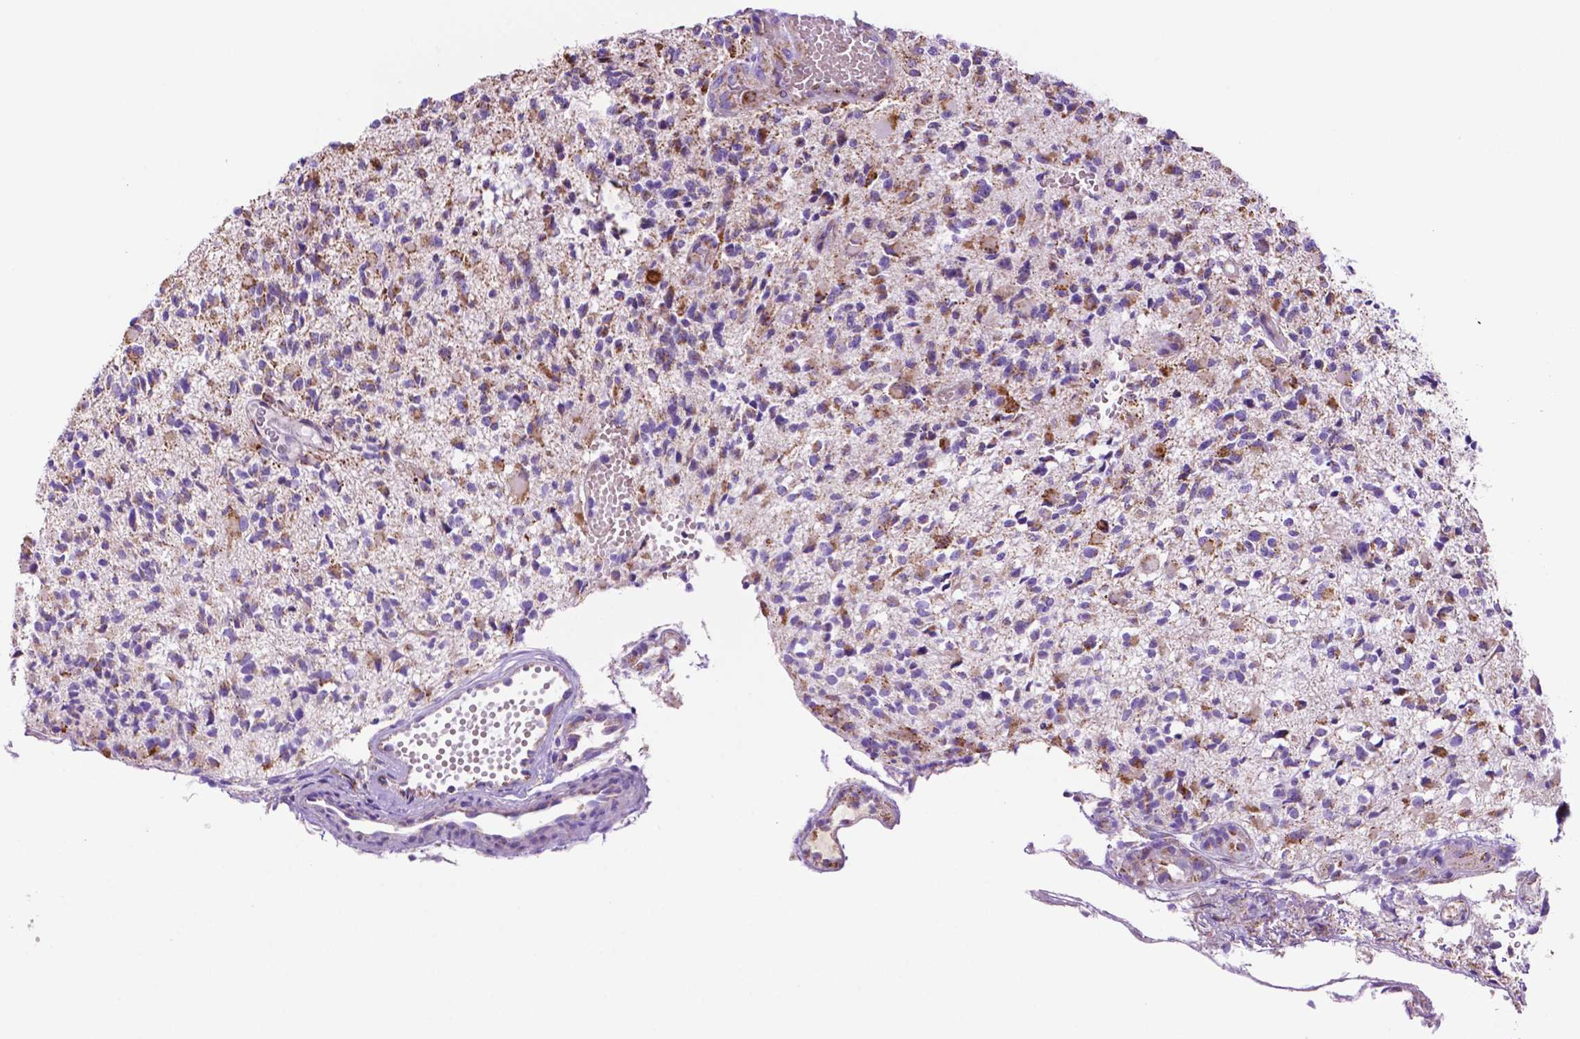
{"staining": {"intensity": "moderate", "quantity": "25%-75%", "location": "cytoplasmic/membranous"}, "tissue": "glioma", "cell_type": "Tumor cells", "image_type": "cancer", "snomed": [{"axis": "morphology", "description": "Glioma, malignant, High grade"}, {"axis": "topography", "description": "Brain"}], "caption": "Immunohistochemical staining of glioma shows moderate cytoplasmic/membranous protein positivity in about 25%-75% of tumor cells. Nuclei are stained in blue.", "gene": "GDPD5", "patient": {"sex": "female", "age": 63}}